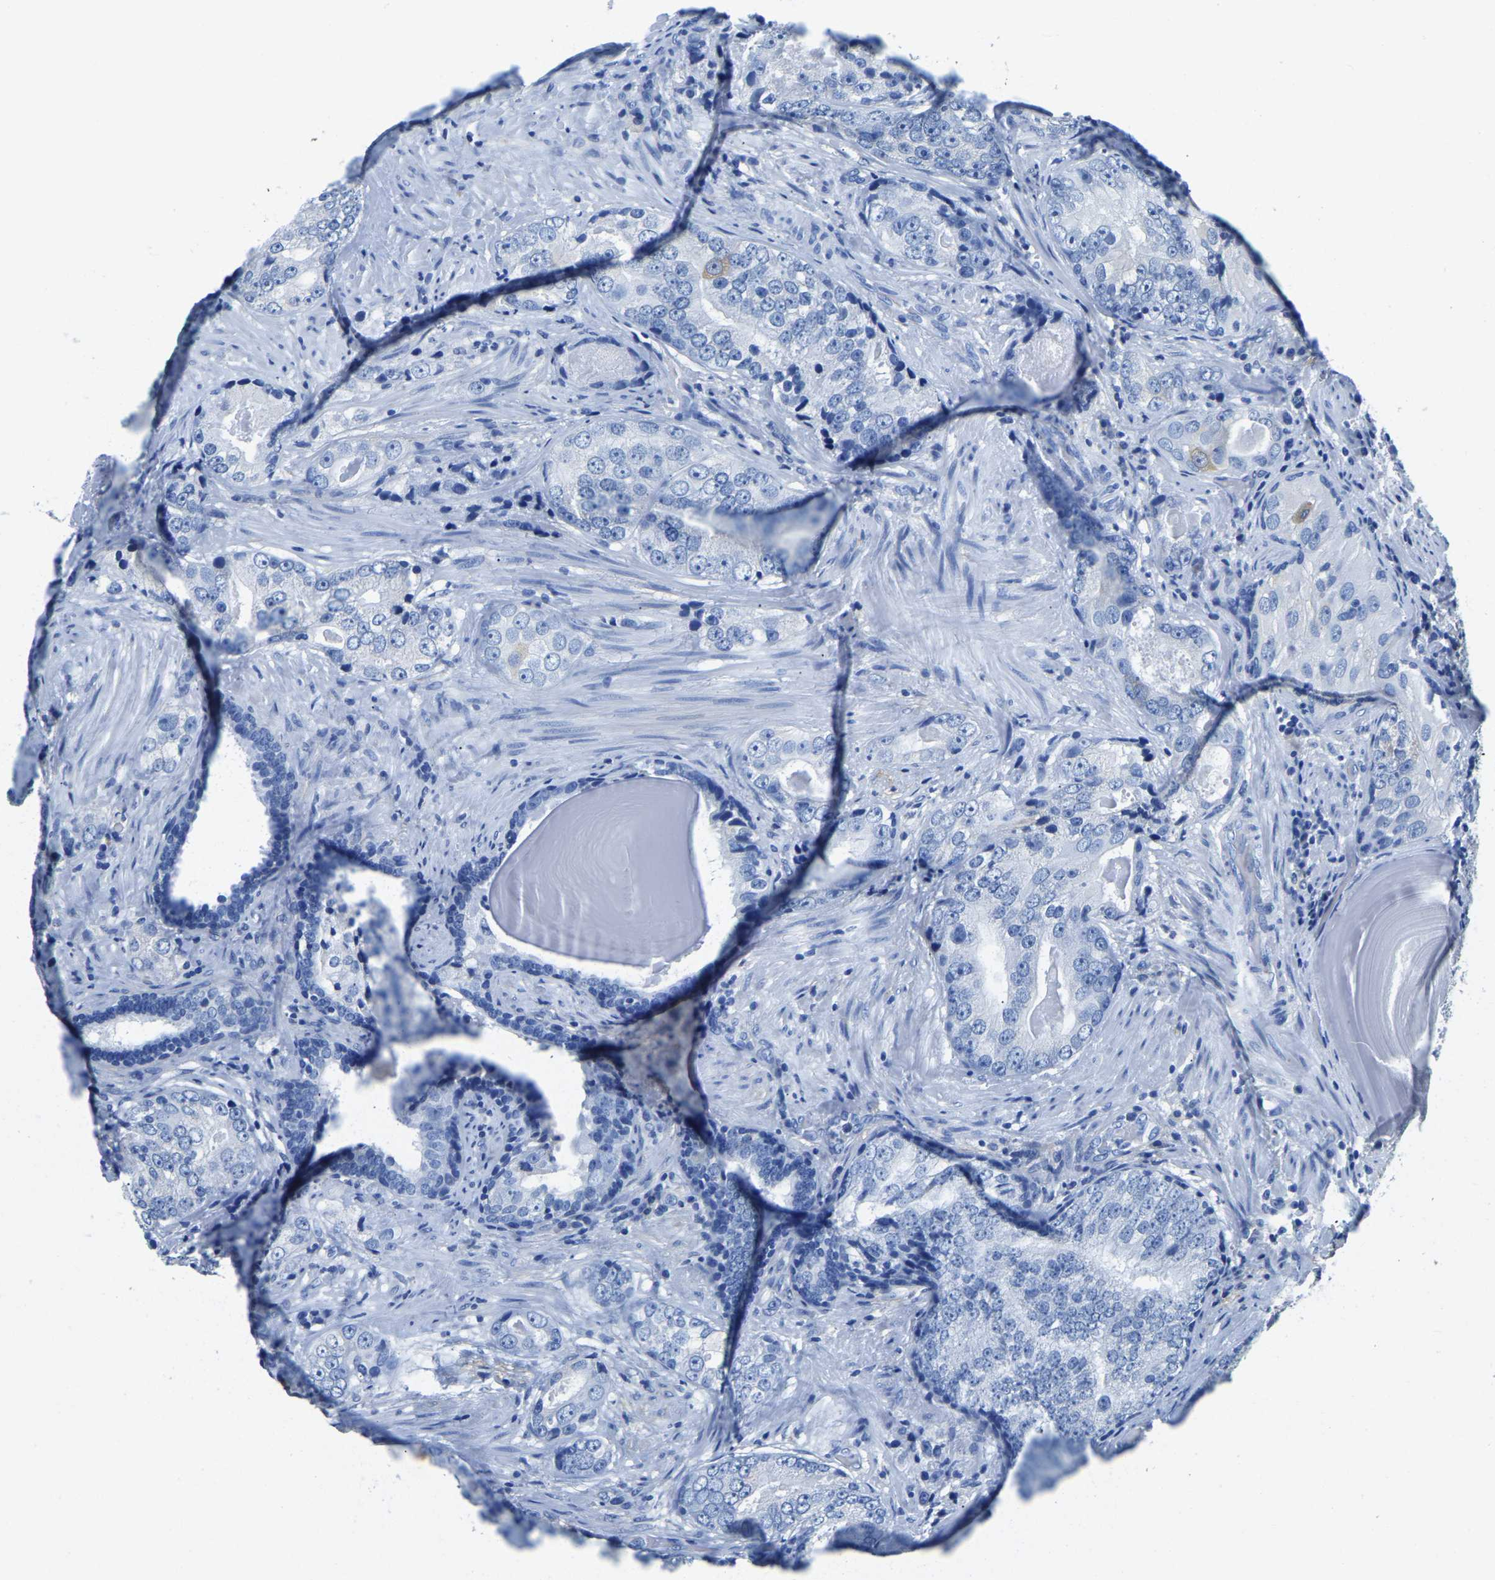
{"staining": {"intensity": "negative", "quantity": "none", "location": "none"}, "tissue": "prostate cancer", "cell_type": "Tumor cells", "image_type": "cancer", "snomed": [{"axis": "morphology", "description": "Adenocarcinoma, High grade"}, {"axis": "topography", "description": "Prostate"}], "caption": "Prostate high-grade adenocarcinoma was stained to show a protein in brown. There is no significant positivity in tumor cells.", "gene": "ZDHHC13", "patient": {"sex": "male", "age": 66}}